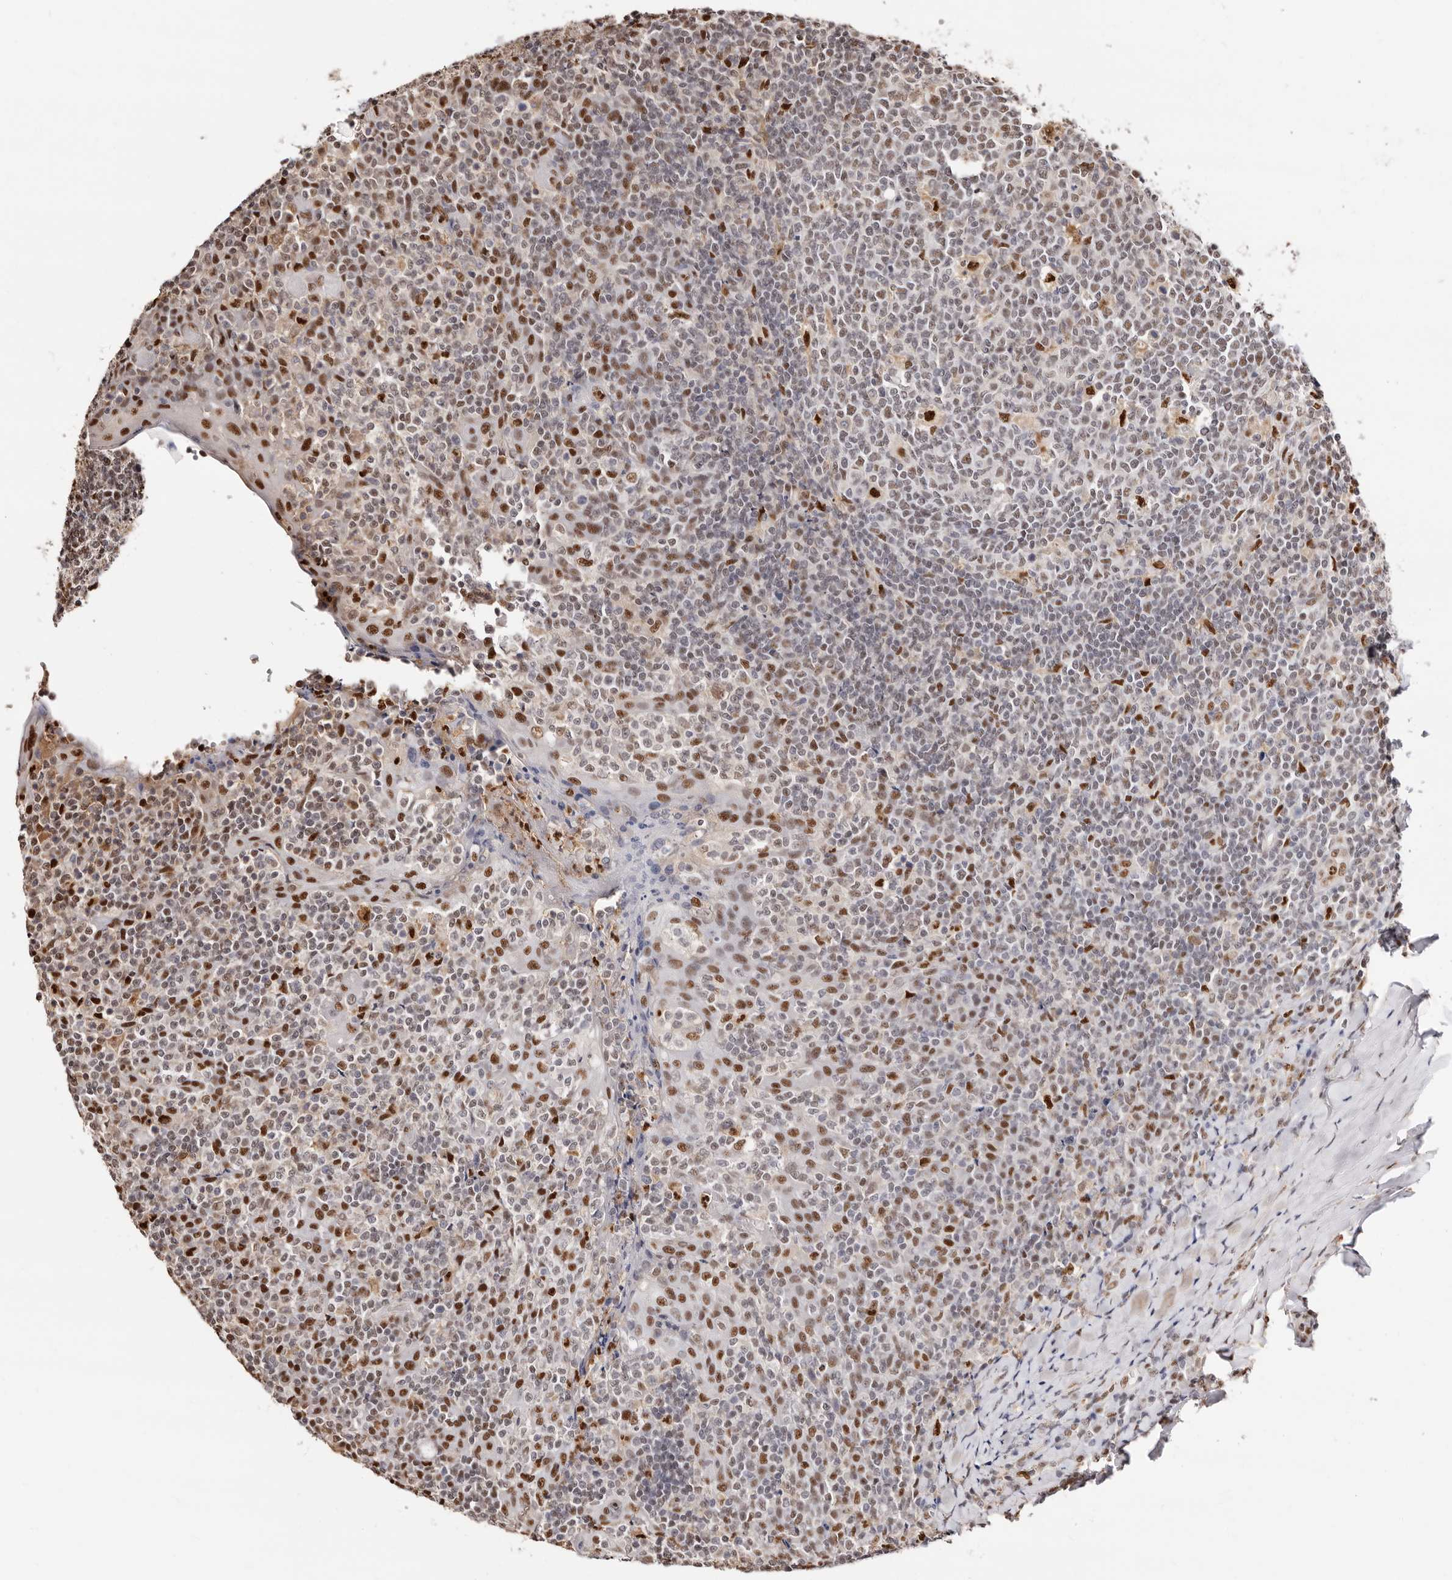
{"staining": {"intensity": "strong", "quantity": "<25%", "location": "nuclear"}, "tissue": "tonsil", "cell_type": "Germinal center cells", "image_type": "normal", "snomed": [{"axis": "morphology", "description": "Normal tissue, NOS"}, {"axis": "topography", "description": "Tonsil"}], "caption": "Brown immunohistochemical staining in normal tonsil demonstrates strong nuclear staining in approximately <25% of germinal center cells.", "gene": "TKT", "patient": {"sex": "female", "age": 19}}